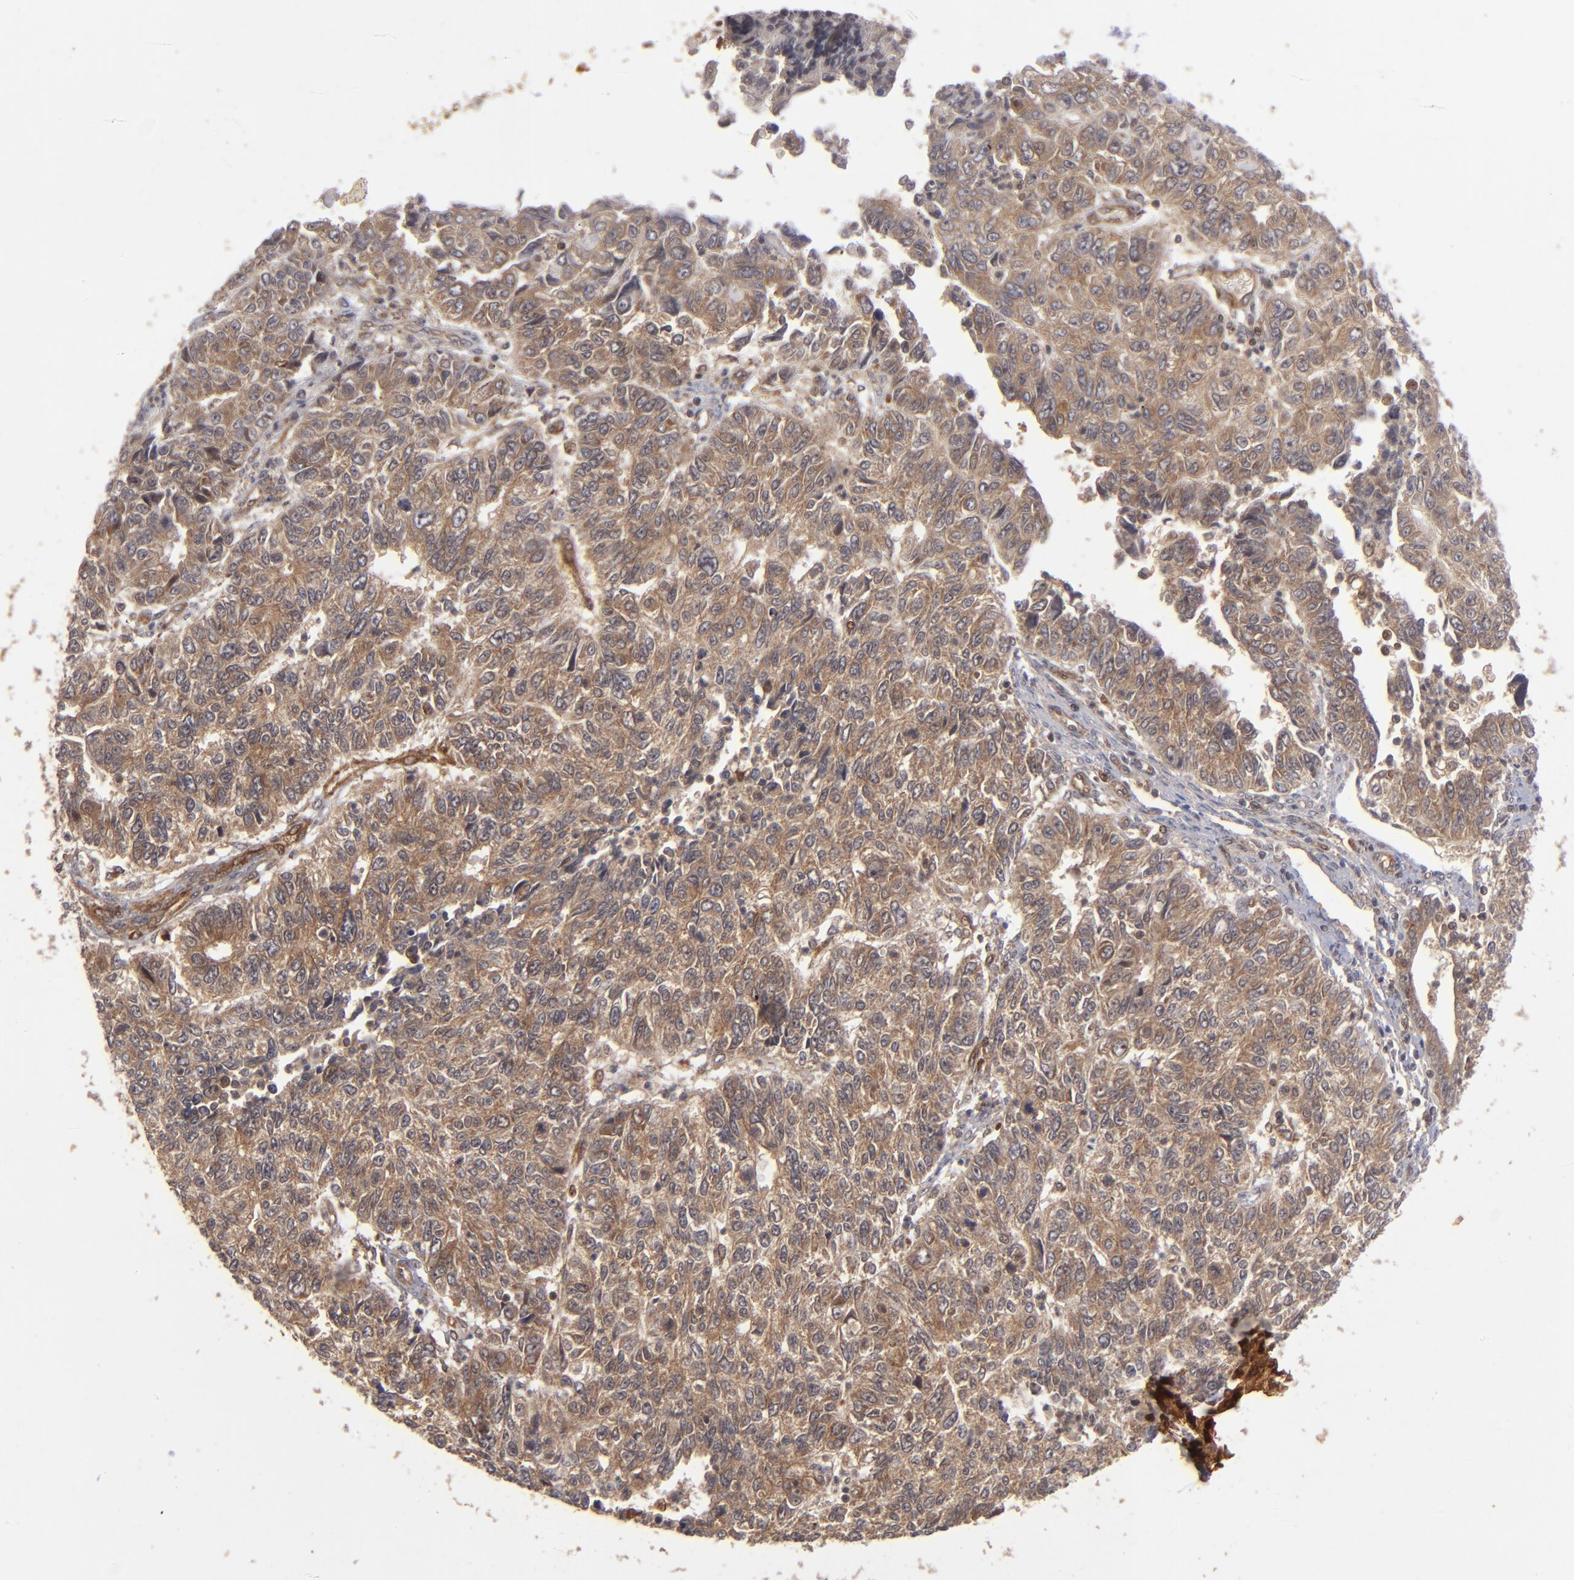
{"staining": {"intensity": "moderate", "quantity": ">75%", "location": "cytoplasmic/membranous"}, "tissue": "endometrial cancer", "cell_type": "Tumor cells", "image_type": "cancer", "snomed": [{"axis": "morphology", "description": "Adenocarcinoma, NOS"}, {"axis": "topography", "description": "Endometrium"}], "caption": "Endometrial adenocarcinoma tissue shows moderate cytoplasmic/membranous staining in about >75% of tumor cells", "gene": "BDKRB1", "patient": {"sex": "female", "age": 42}}